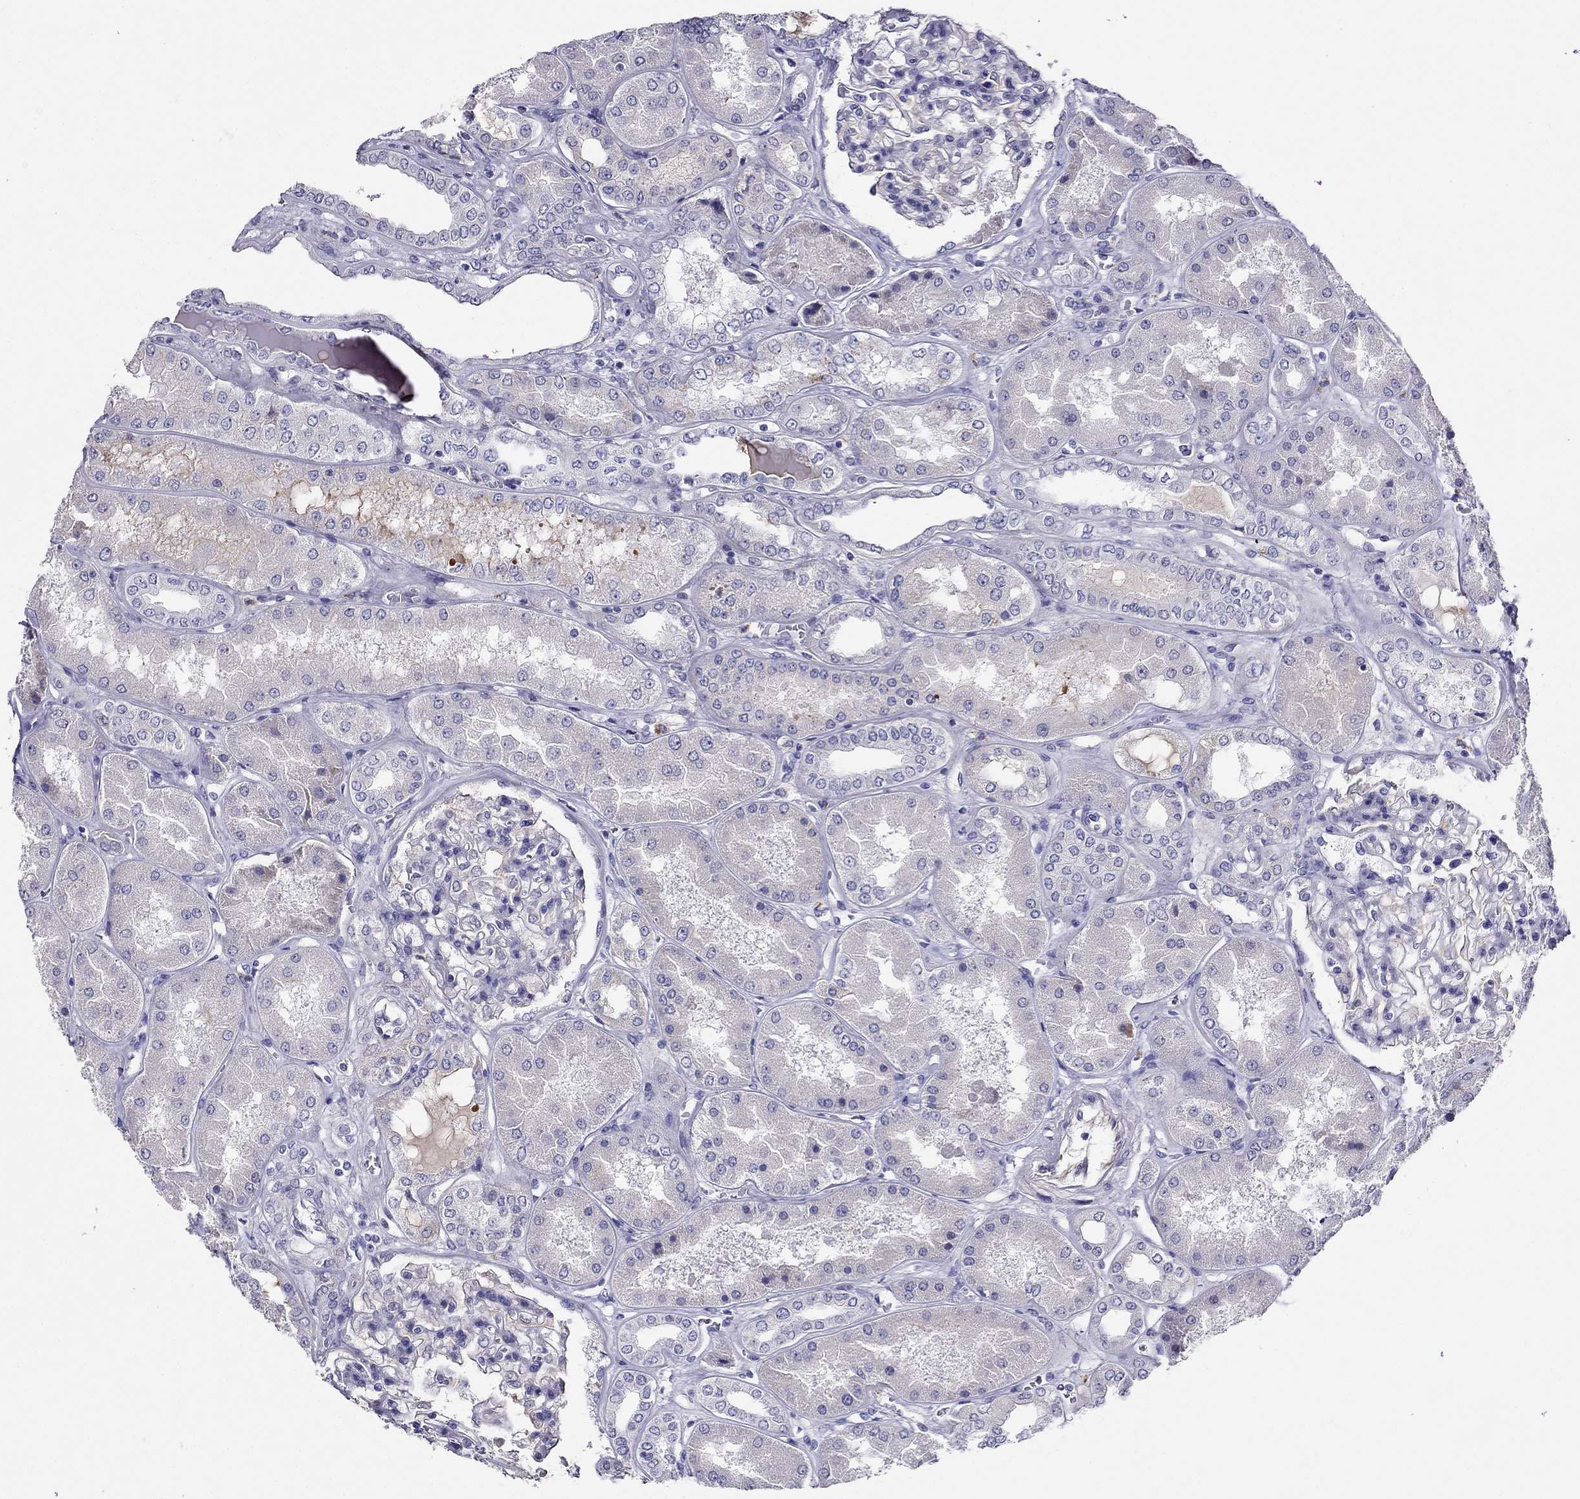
{"staining": {"intensity": "negative", "quantity": "none", "location": "none"}, "tissue": "kidney", "cell_type": "Cells in glomeruli", "image_type": "normal", "snomed": [{"axis": "morphology", "description": "Normal tissue, NOS"}, {"axis": "topography", "description": "Kidney"}], "caption": "A photomicrograph of kidney stained for a protein demonstrates no brown staining in cells in glomeruli.", "gene": "SPINT4", "patient": {"sex": "female", "age": 56}}